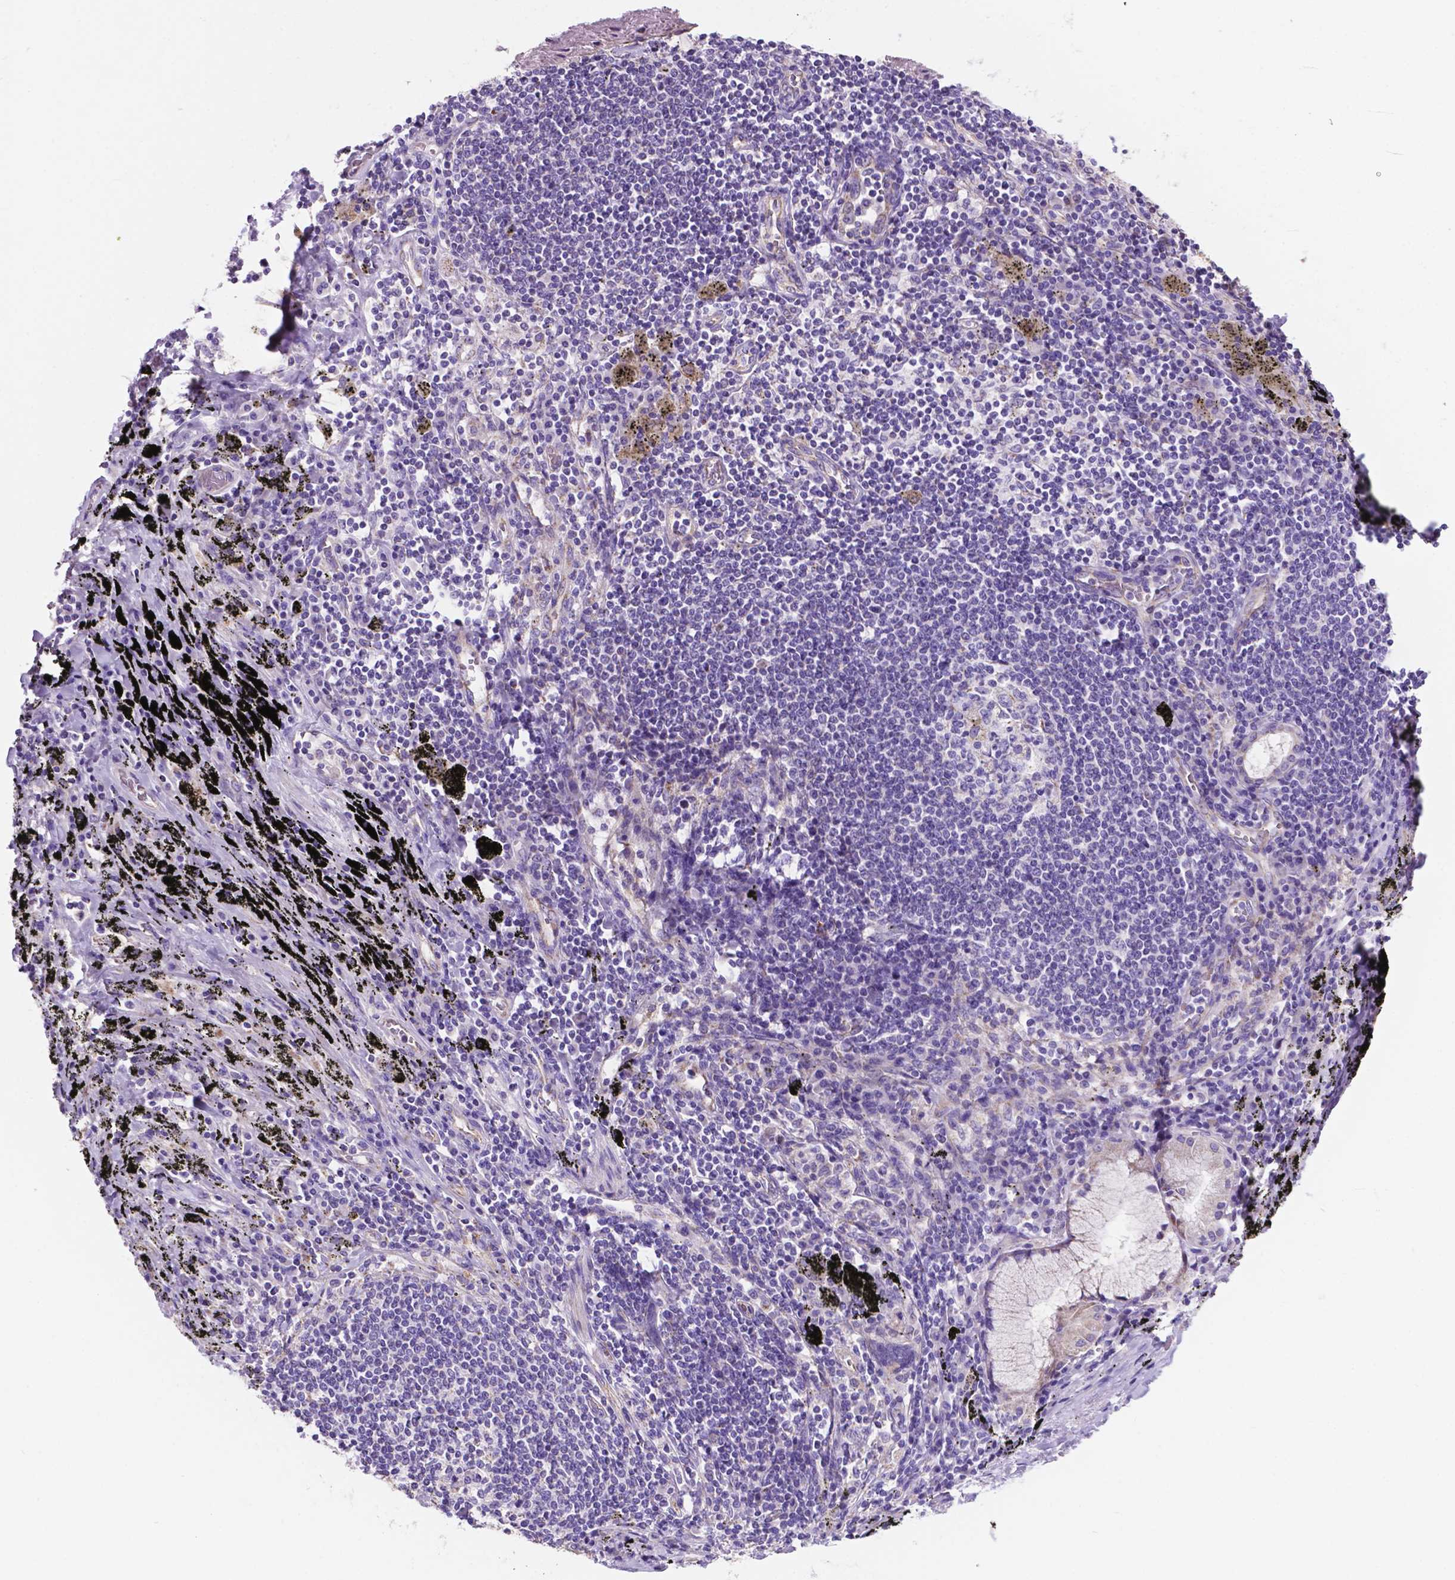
{"staining": {"intensity": "negative", "quantity": "none", "location": "none"}, "tissue": "adipose tissue", "cell_type": "Adipocytes", "image_type": "normal", "snomed": [{"axis": "morphology", "description": "Normal tissue, NOS"}, {"axis": "topography", "description": "Bronchus"}, {"axis": "topography", "description": "Lung"}], "caption": "A high-resolution image shows immunohistochemistry (IHC) staining of benign adipose tissue, which displays no significant positivity in adipocytes. (DAB (3,3'-diaminobenzidine) immunohistochemistry, high magnification).", "gene": "TMEM121B", "patient": {"sex": "female", "age": 57}}